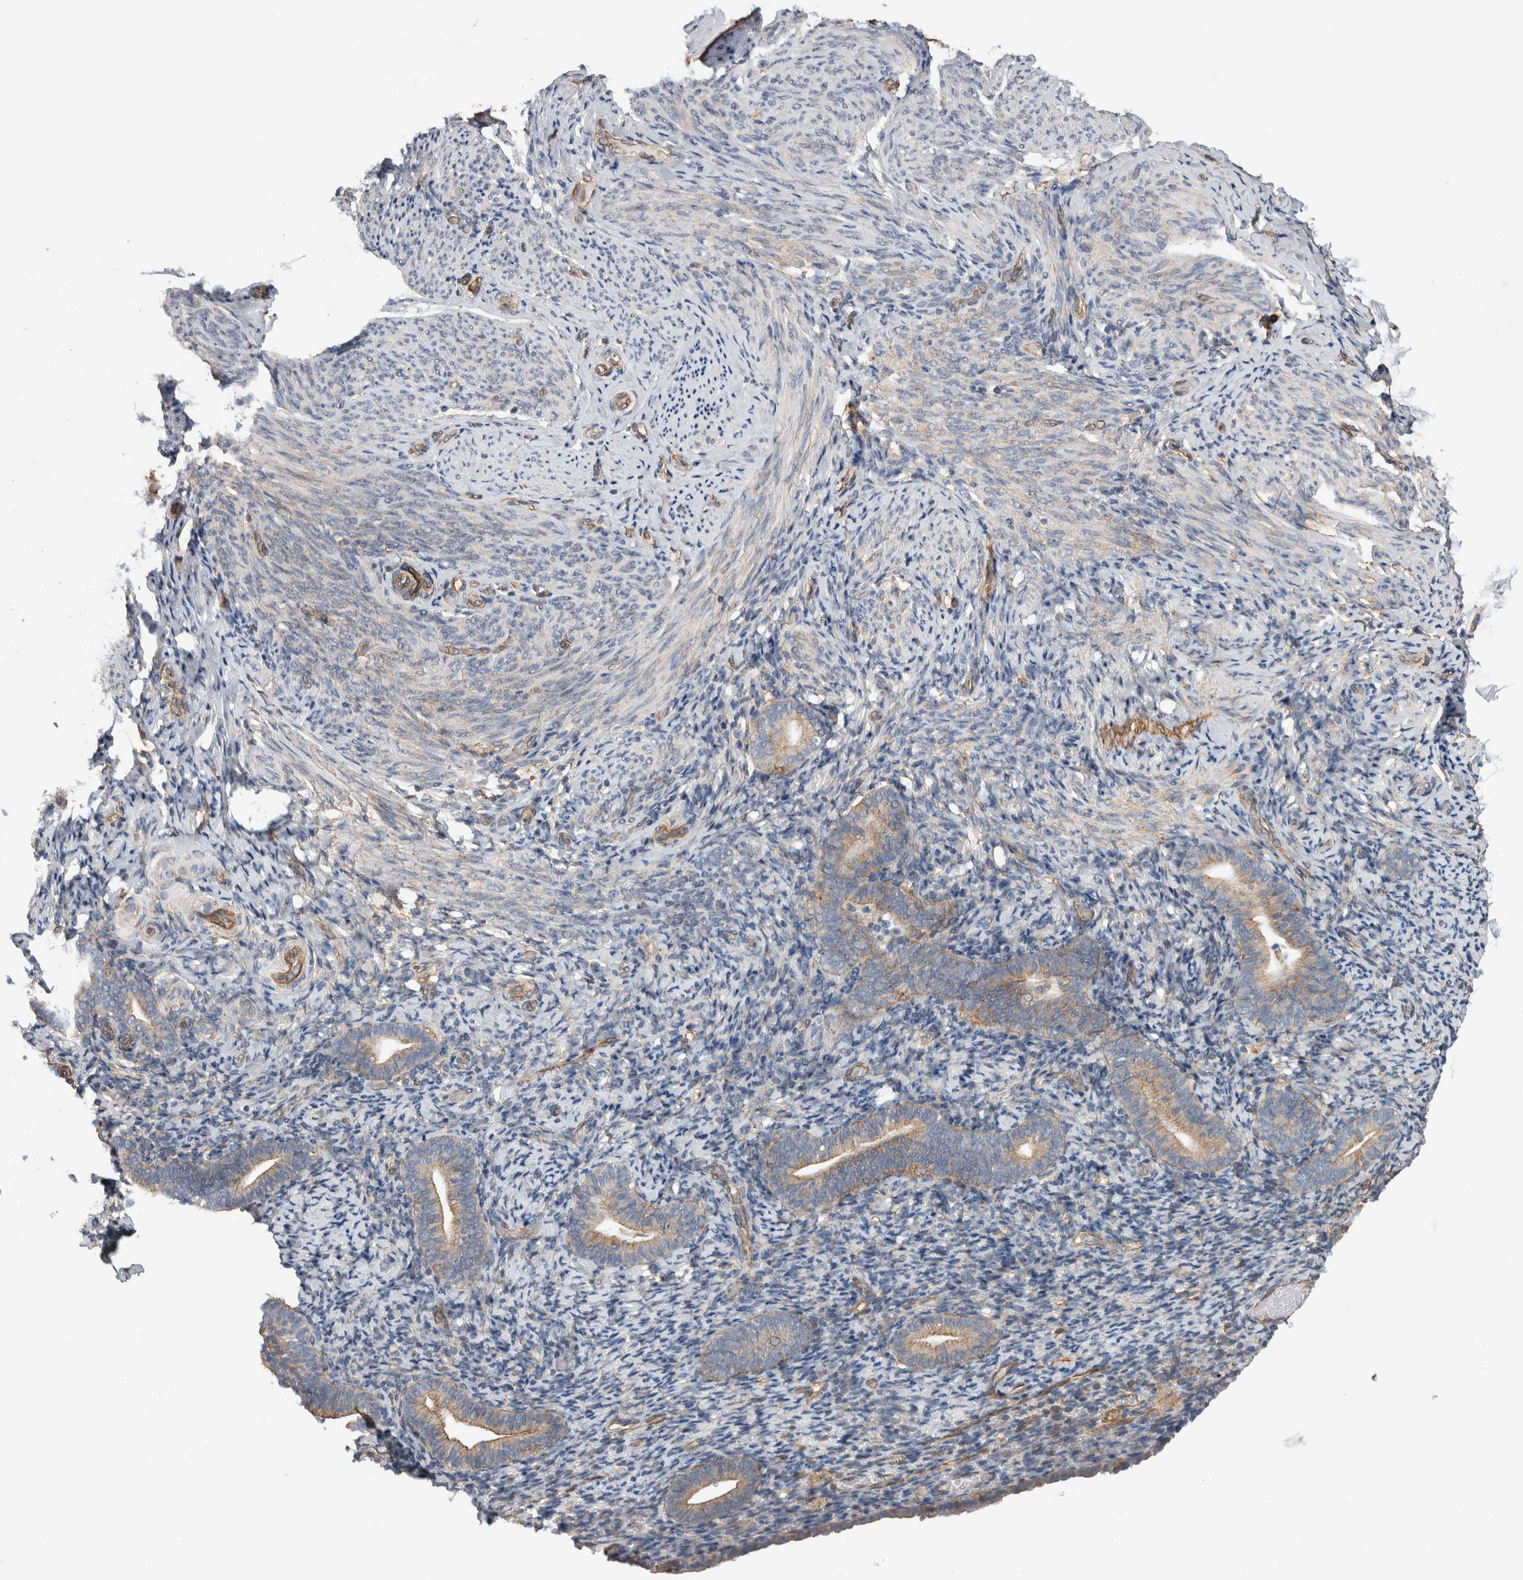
{"staining": {"intensity": "weak", "quantity": "25%-75%", "location": "cytoplasmic/membranous"}, "tissue": "endometrium", "cell_type": "Cells in endometrial stroma", "image_type": "normal", "snomed": [{"axis": "morphology", "description": "Normal tissue, NOS"}, {"axis": "topography", "description": "Endometrium"}], "caption": "An image of endometrium stained for a protein demonstrates weak cytoplasmic/membranous brown staining in cells in endometrial stroma.", "gene": "KIF12", "patient": {"sex": "female", "age": 51}}